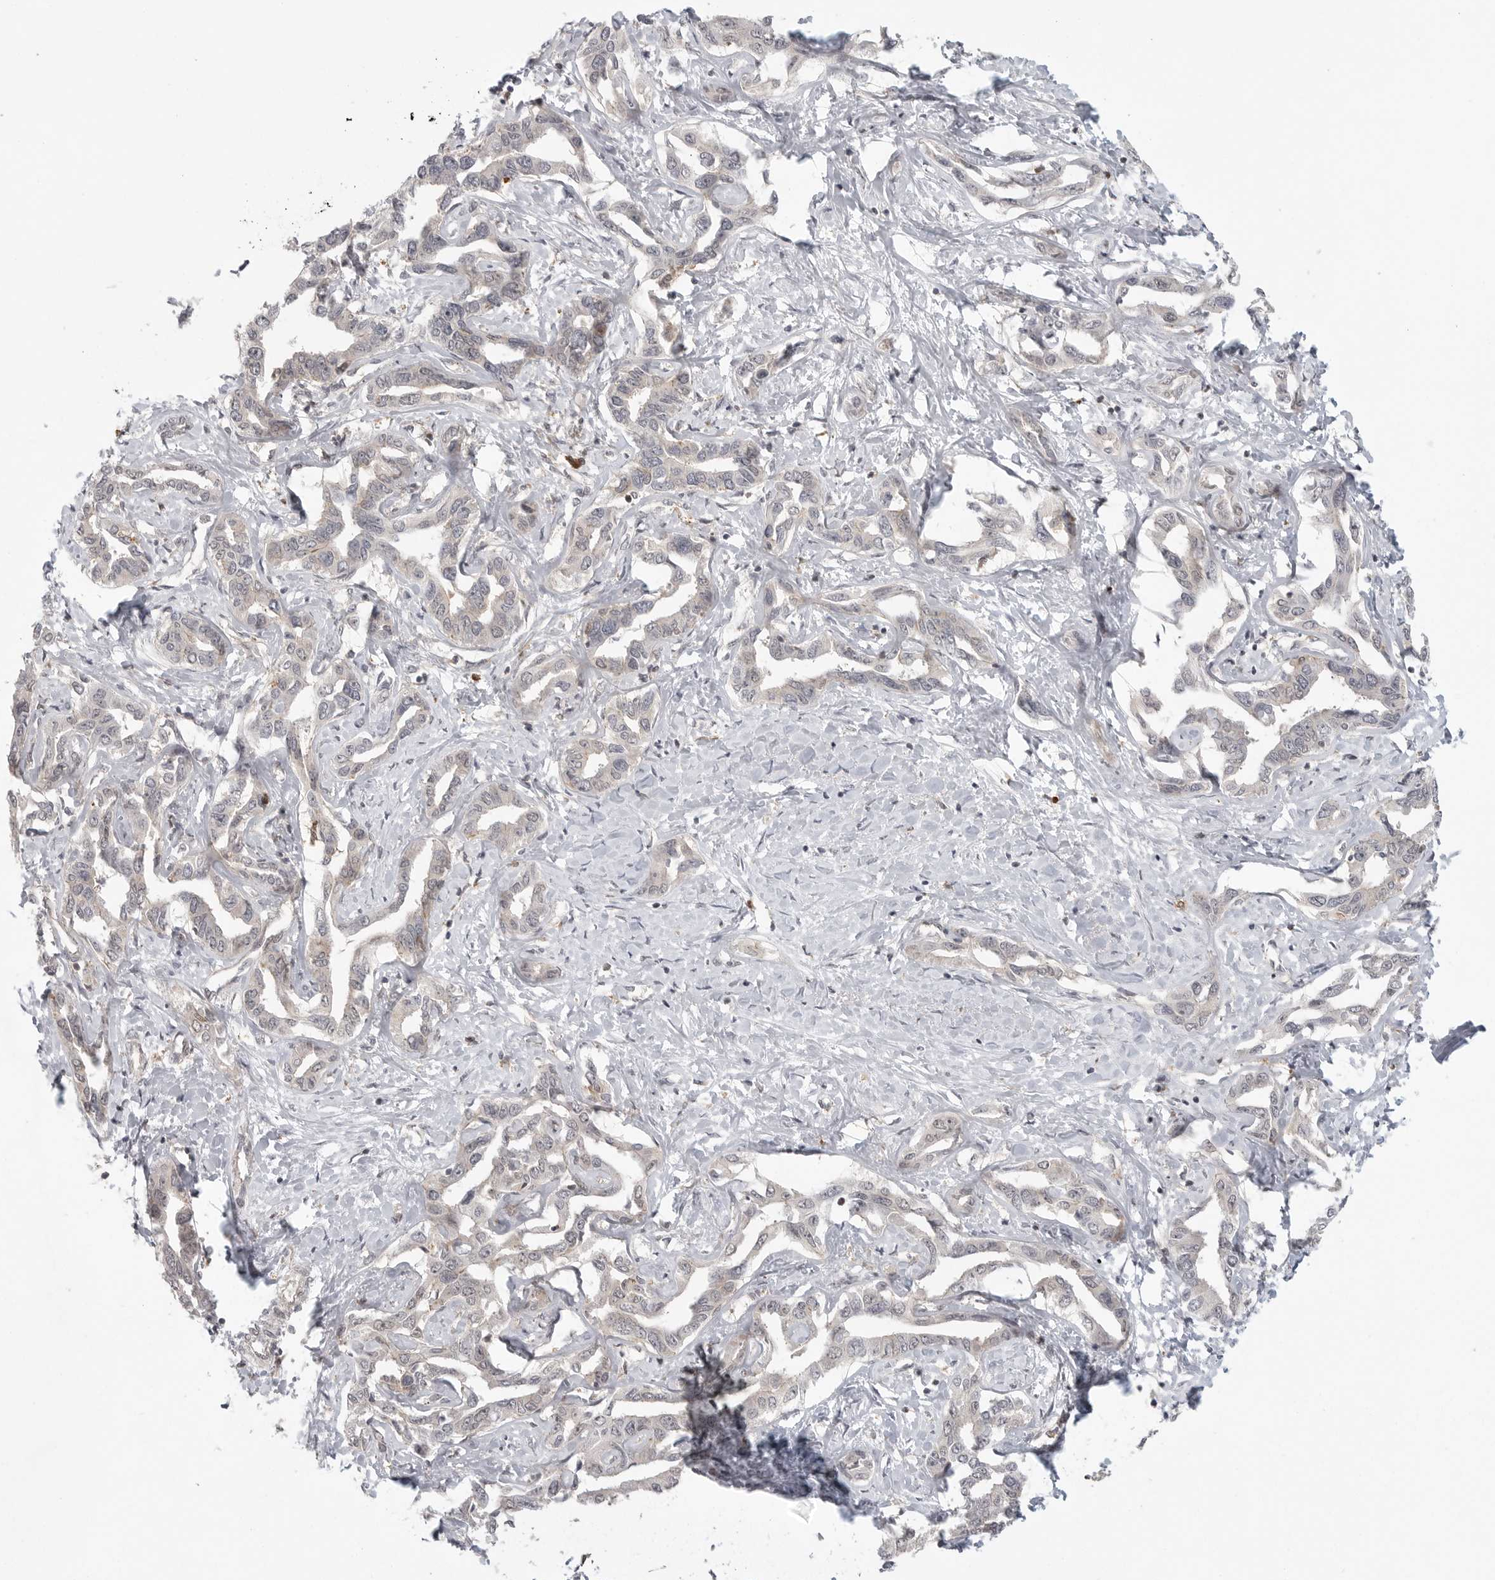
{"staining": {"intensity": "negative", "quantity": "none", "location": "none"}, "tissue": "liver cancer", "cell_type": "Tumor cells", "image_type": "cancer", "snomed": [{"axis": "morphology", "description": "Cholangiocarcinoma"}, {"axis": "topography", "description": "Liver"}], "caption": "A photomicrograph of human liver cancer is negative for staining in tumor cells.", "gene": "DBNL", "patient": {"sex": "male", "age": 59}}